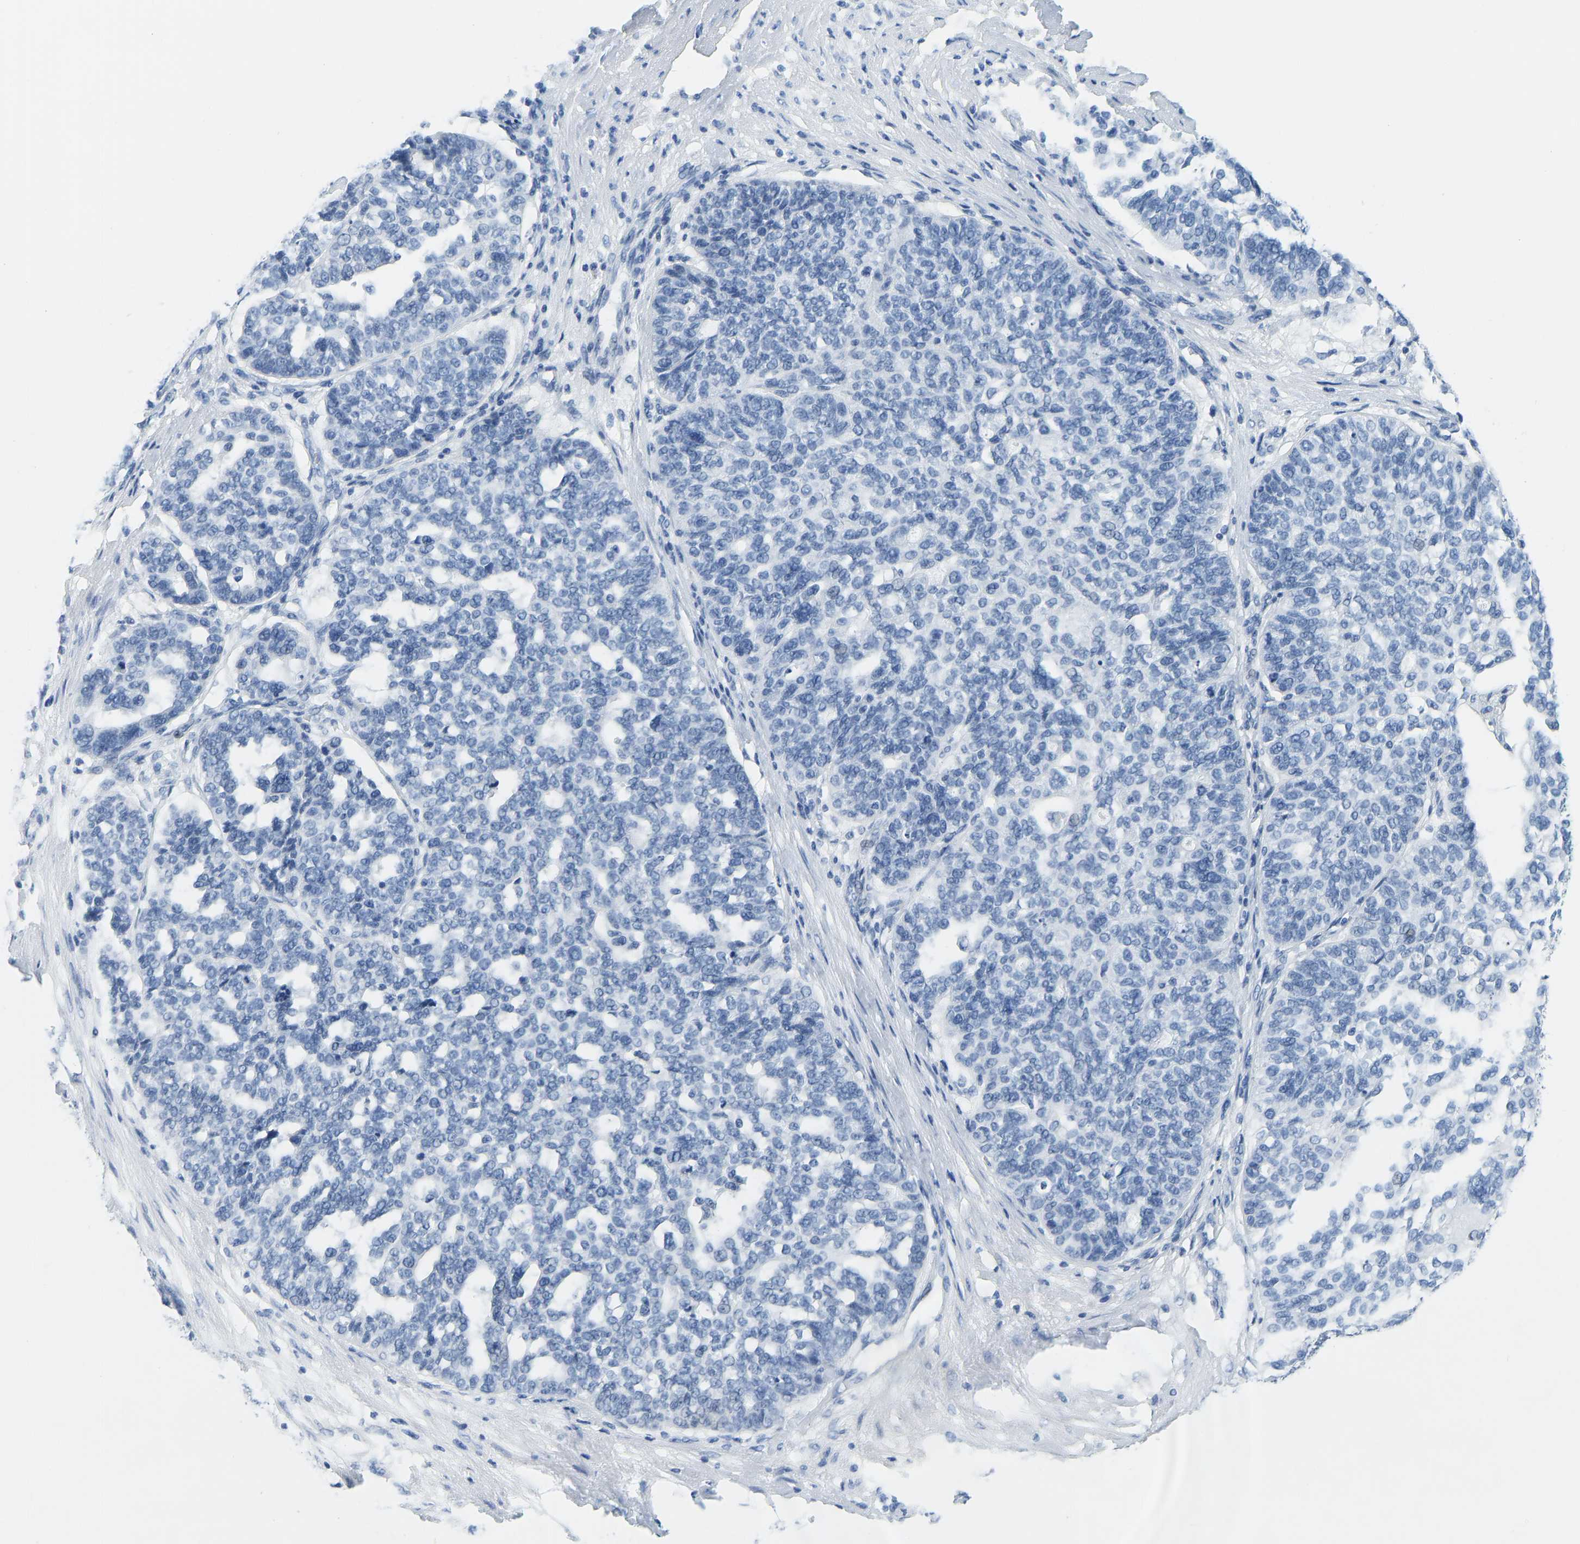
{"staining": {"intensity": "negative", "quantity": "none", "location": "none"}, "tissue": "ovarian cancer", "cell_type": "Tumor cells", "image_type": "cancer", "snomed": [{"axis": "morphology", "description": "Cystadenocarcinoma, serous, NOS"}, {"axis": "topography", "description": "Ovary"}], "caption": "This is an immunohistochemistry micrograph of human ovarian cancer. There is no staining in tumor cells.", "gene": "SERPINB3", "patient": {"sex": "female", "age": 59}}